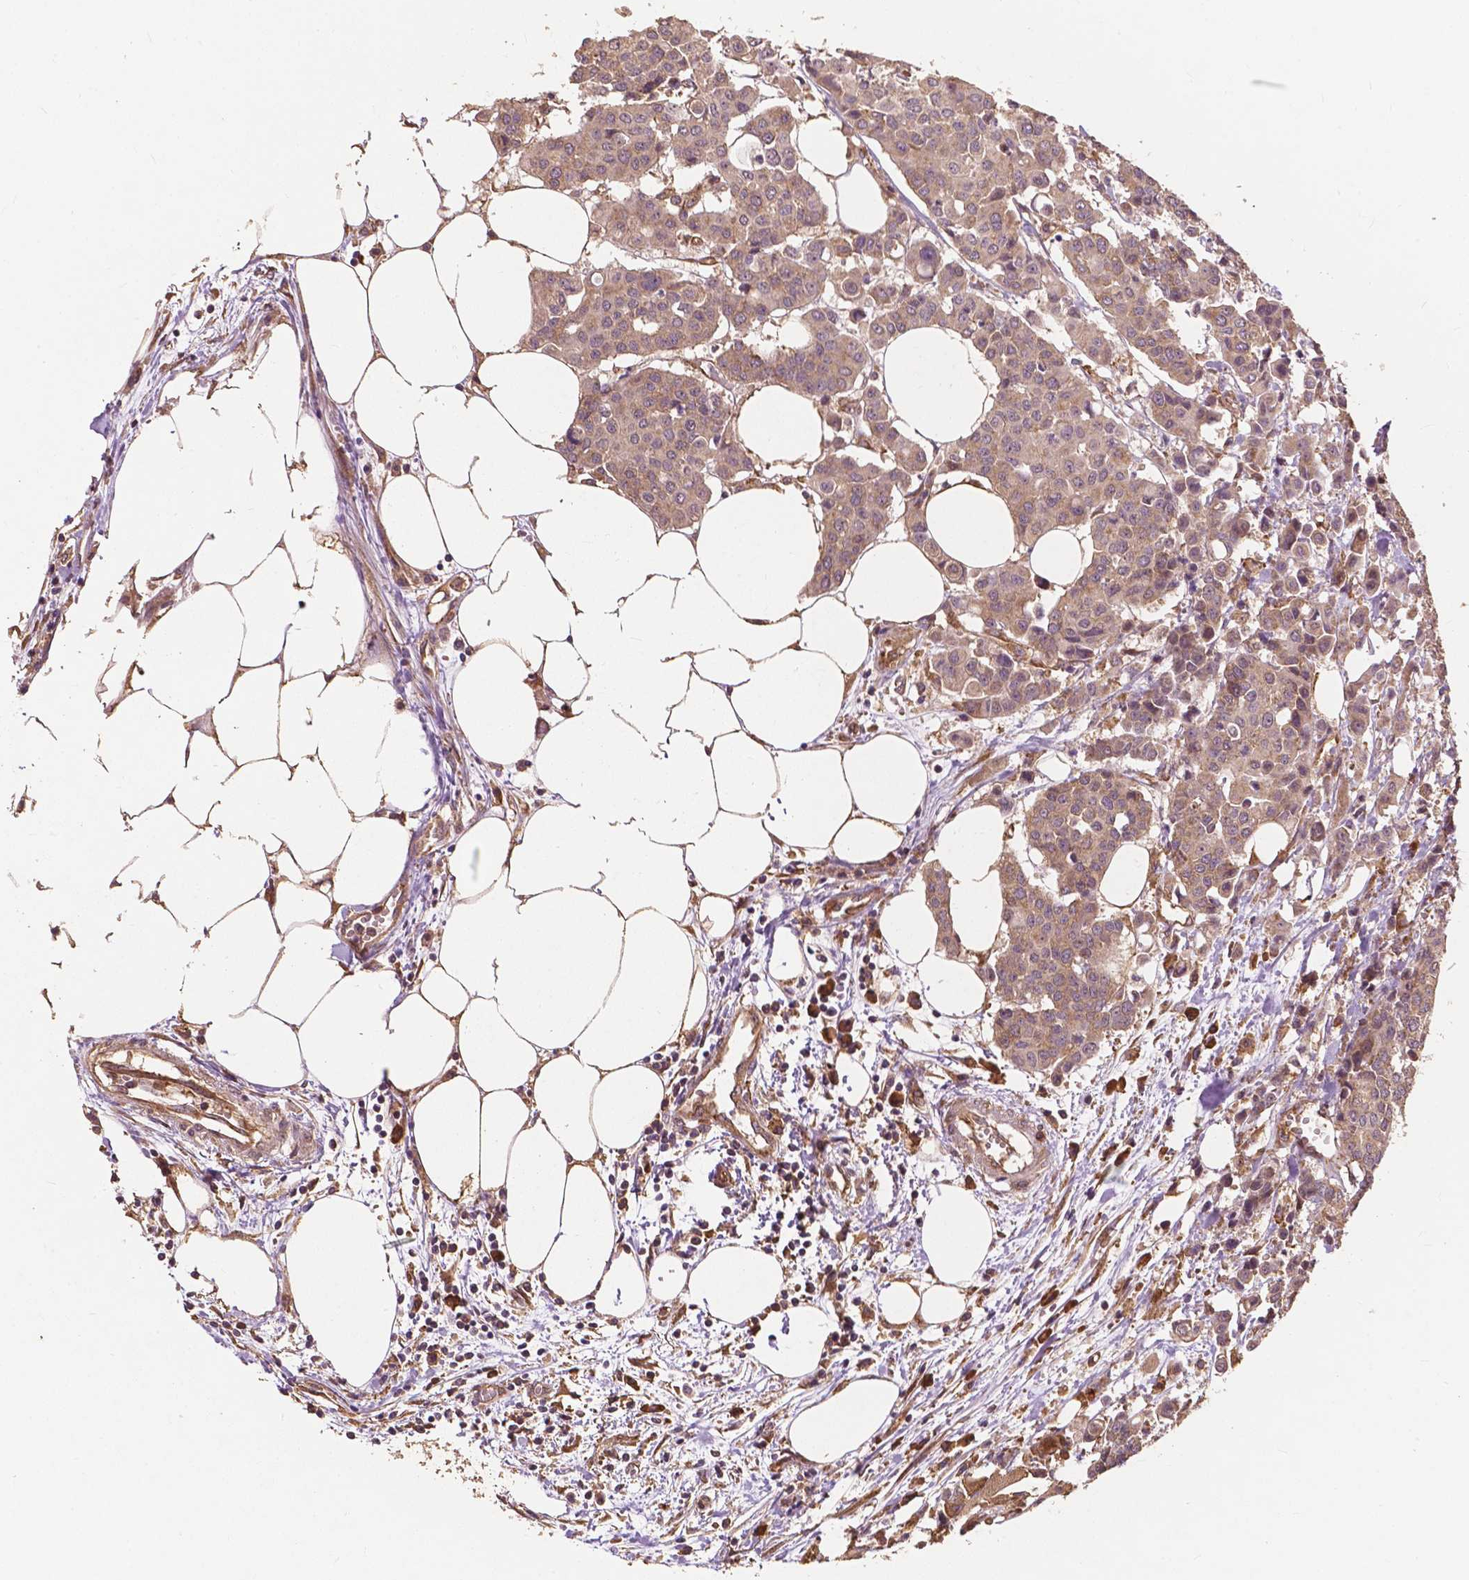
{"staining": {"intensity": "moderate", "quantity": ">75%", "location": "cytoplasmic/membranous"}, "tissue": "carcinoid", "cell_type": "Tumor cells", "image_type": "cancer", "snomed": [{"axis": "morphology", "description": "Carcinoid, malignant, NOS"}, {"axis": "topography", "description": "Colon"}], "caption": "A histopathology image of carcinoid (malignant) stained for a protein demonstrates moderate cytoplasmic/membranous brown staining in tumor cells.", "gene": "G3BP1", "patient": {"sex": "male", "age": 81}}